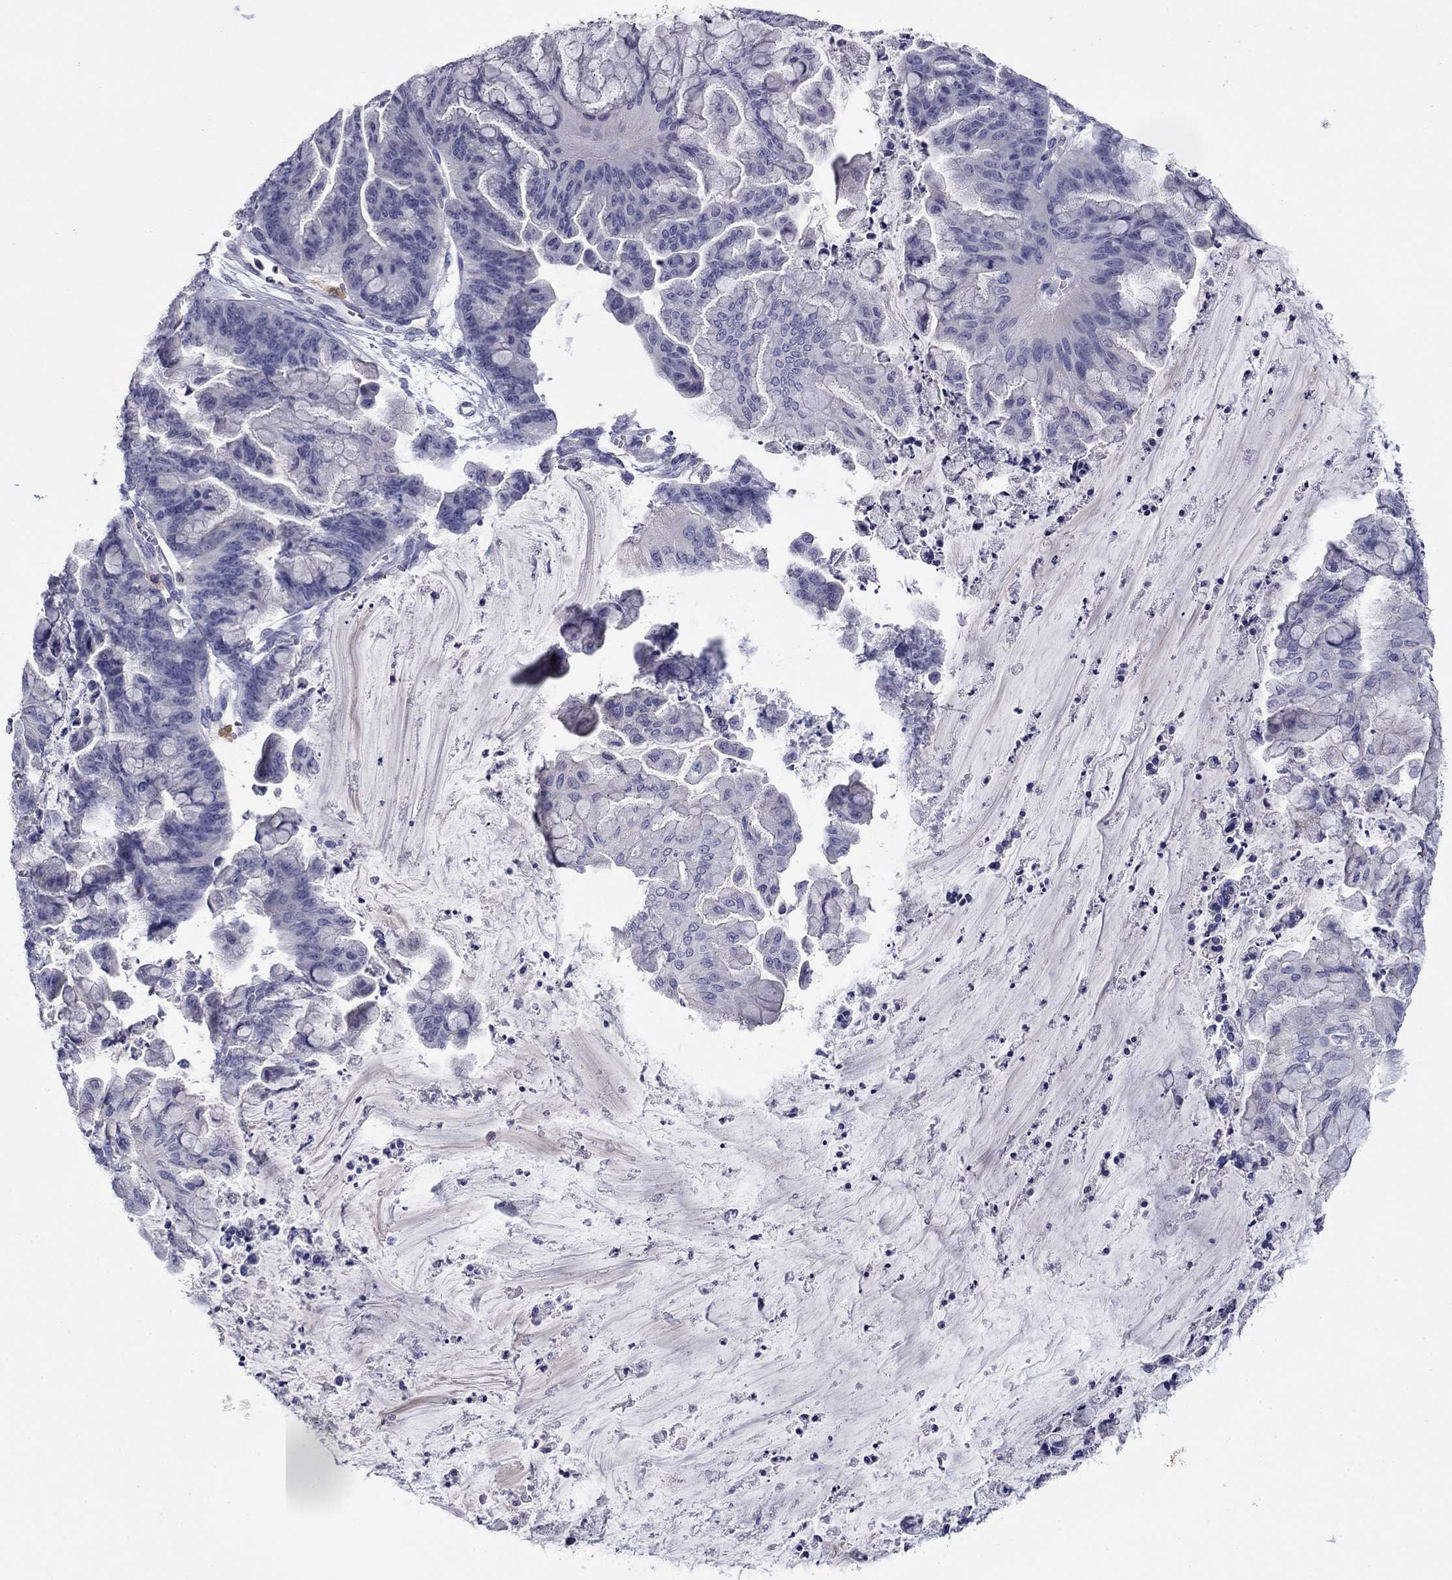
{"staining": {"intensity": "negative", "quantity": "none", "location": "none"}, "tissue": "ovarian cancer", "cell_type": "Tumor cells", "image_type": "cancer", "snomed": [{"axis": "morphology", "description": "Cystadenocarcinoma, mucinous, NOS"}, {"axis": "topography", "description": "Ovary"}], "caption": "This is an IHC micrograph of ovarian mucinous cystadenocarcinoma. There is no expression in tumor cells.", "gene": "CFAP119", "patient": {"sex": "female", "age": 67}}